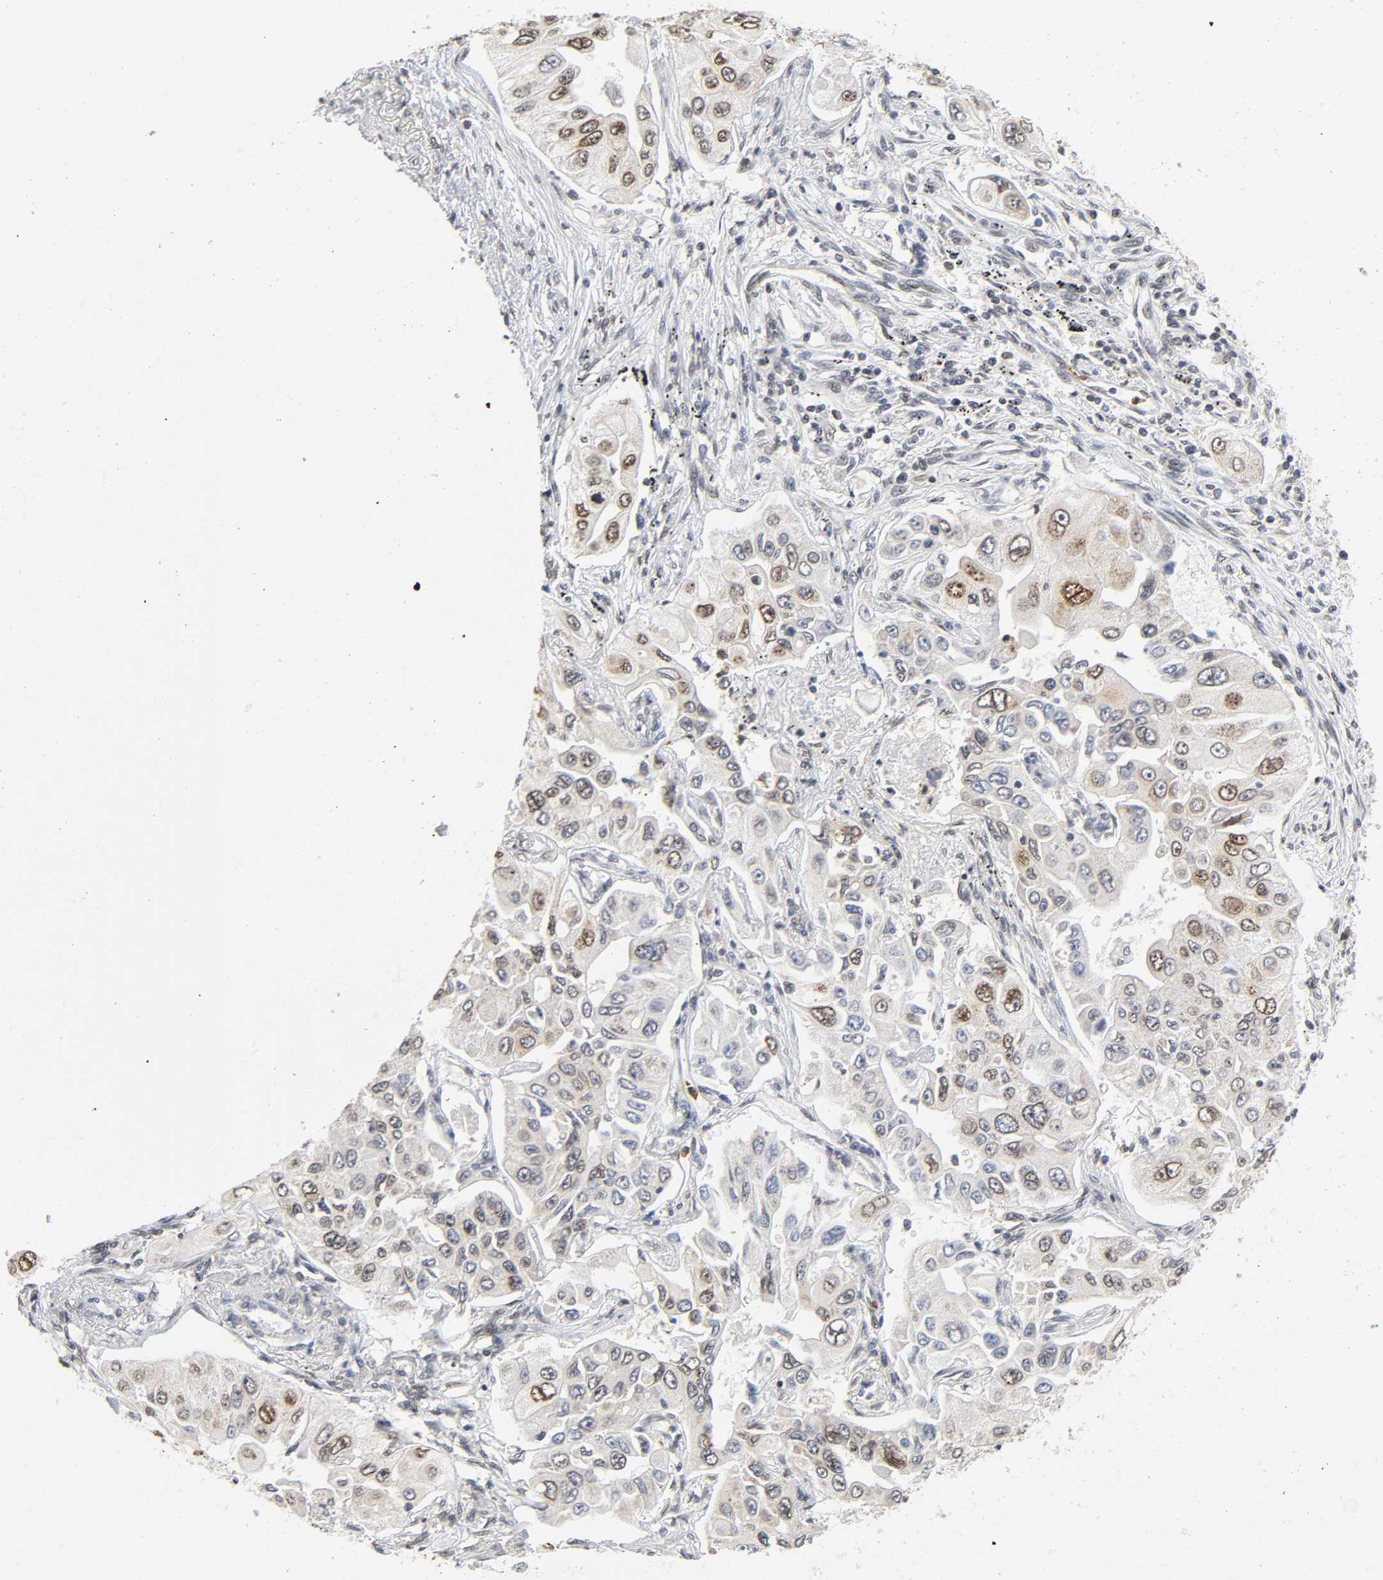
{"staining": {"intensity": "moderate", "quantity": "25%-75%", "location": "cytoplasmic/membranous,nuclear"}, "tissue": "lung cancer", "cell_type": "Tumor cells", "image_type": "cancer", "snomed": [{"axis": "morphology", "description": "Adenocarcinoma, NOS"}, {"axis": "topography", "description": "Lung"}], "caption": "Tumor cells display moderate cytoplasmic/membranous and nuclear positivity in approximately 25%-75% of cells in lung cancer (adenocarcinoma).", "gene": "SUMO1", "patient": {"sex": "male", "age": 84}}